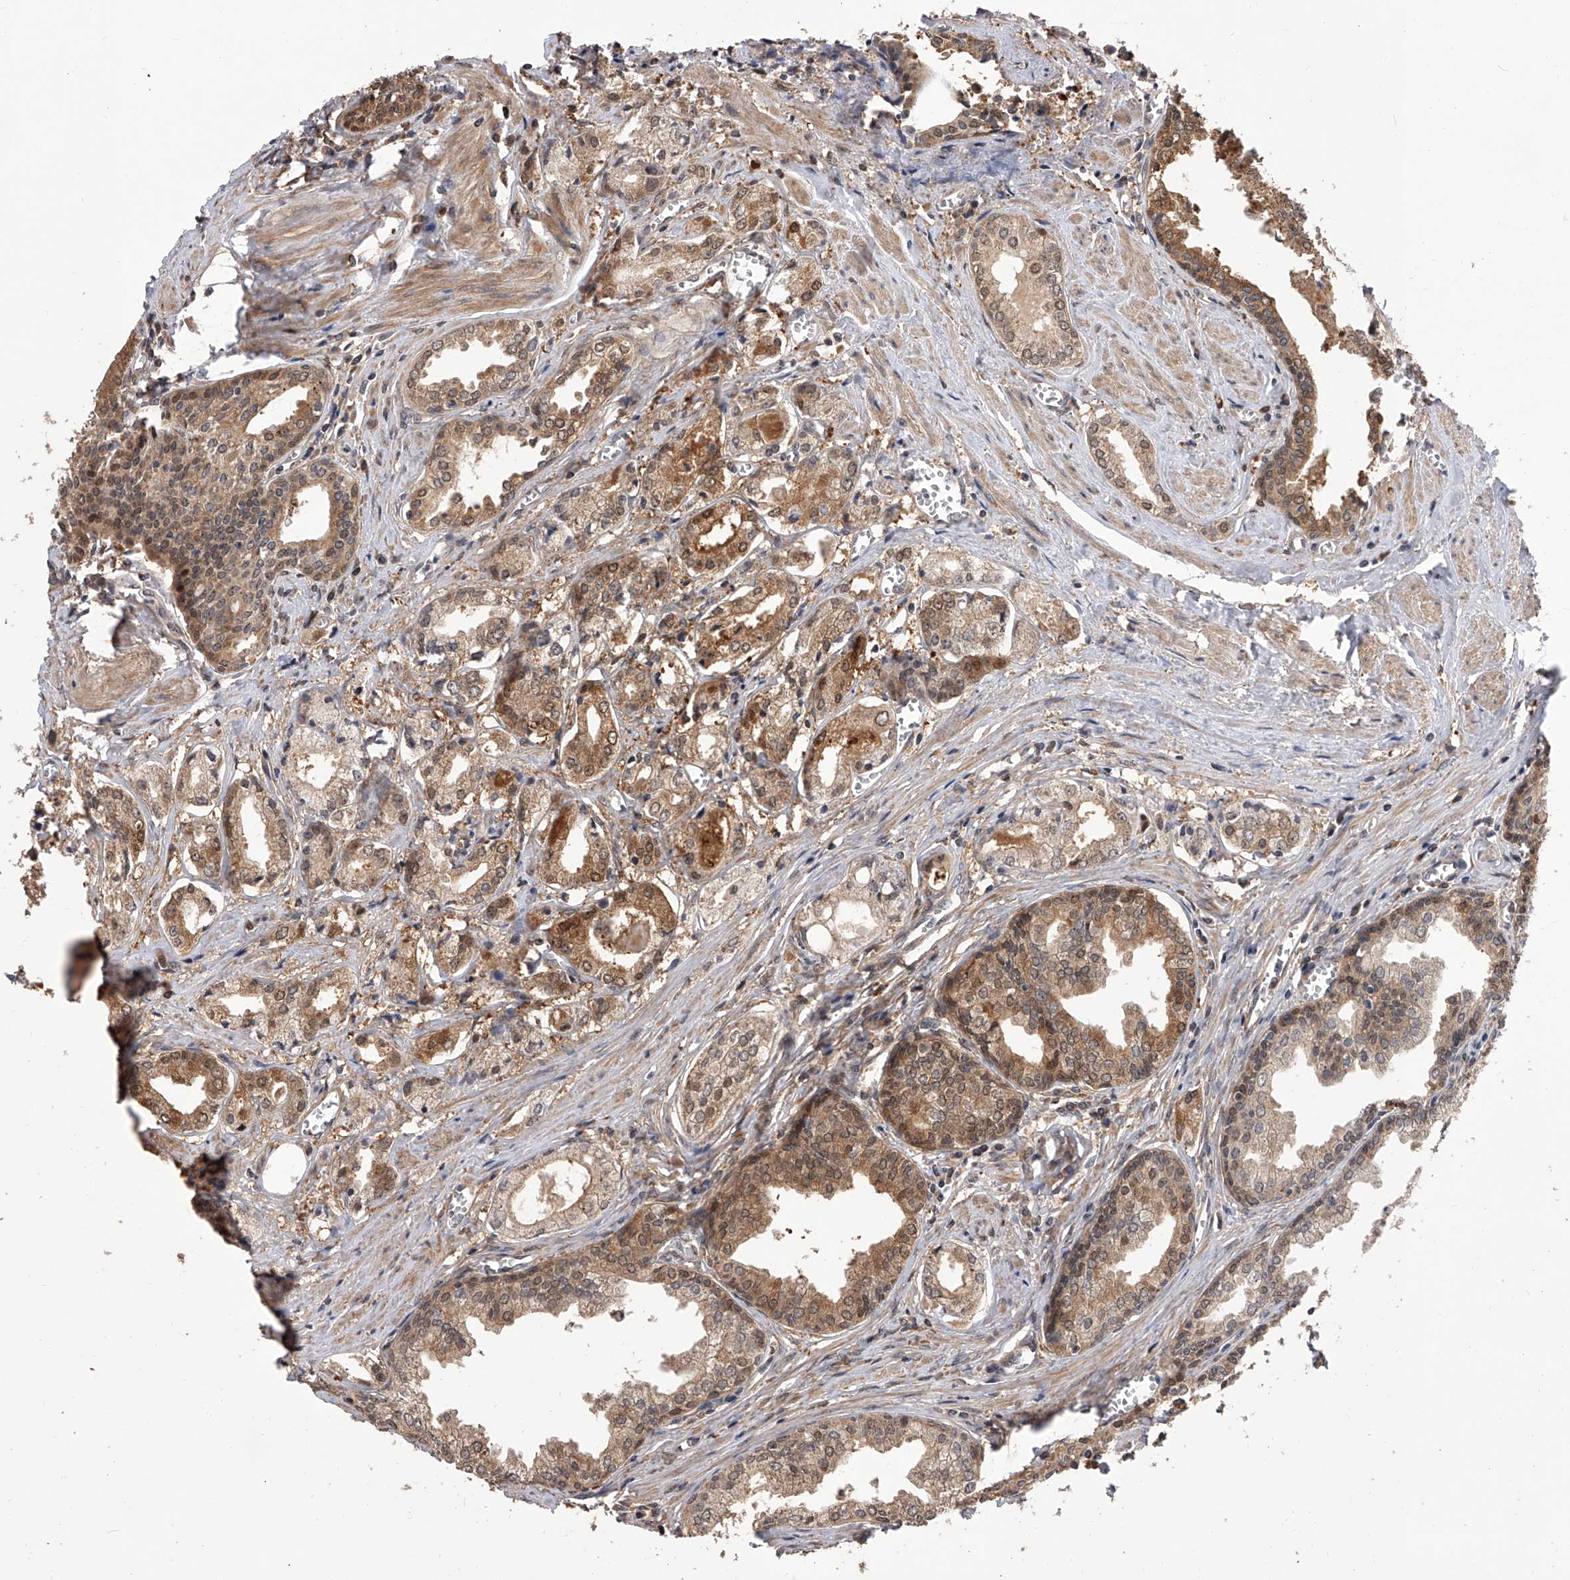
{"staining": {"intensity": "moderate", "quantity": ">75%", "location": "cytoplasmic/membranous,nuclear"}, "tissue": "prostate cancer", "cell_type": "Tumor cells", "image_type": "cancer", "snomed": [{"axis": "morphology", "description": "Adenocarcinoma, Low grade"}, {"axis": "topography", "description": "Prostate"}], "caption": "Moderate cytoplasmic/membranous and nuclear protein staining is identified in approximately >75% of tumor cells in prostate cancer. The staining is performed using DAB brown chromogen to label protein expression. The nuclei are counter-stained blue using hematoxylin.", "gene": "GMDS", "patient": {"sex": "male", "age": 60}}